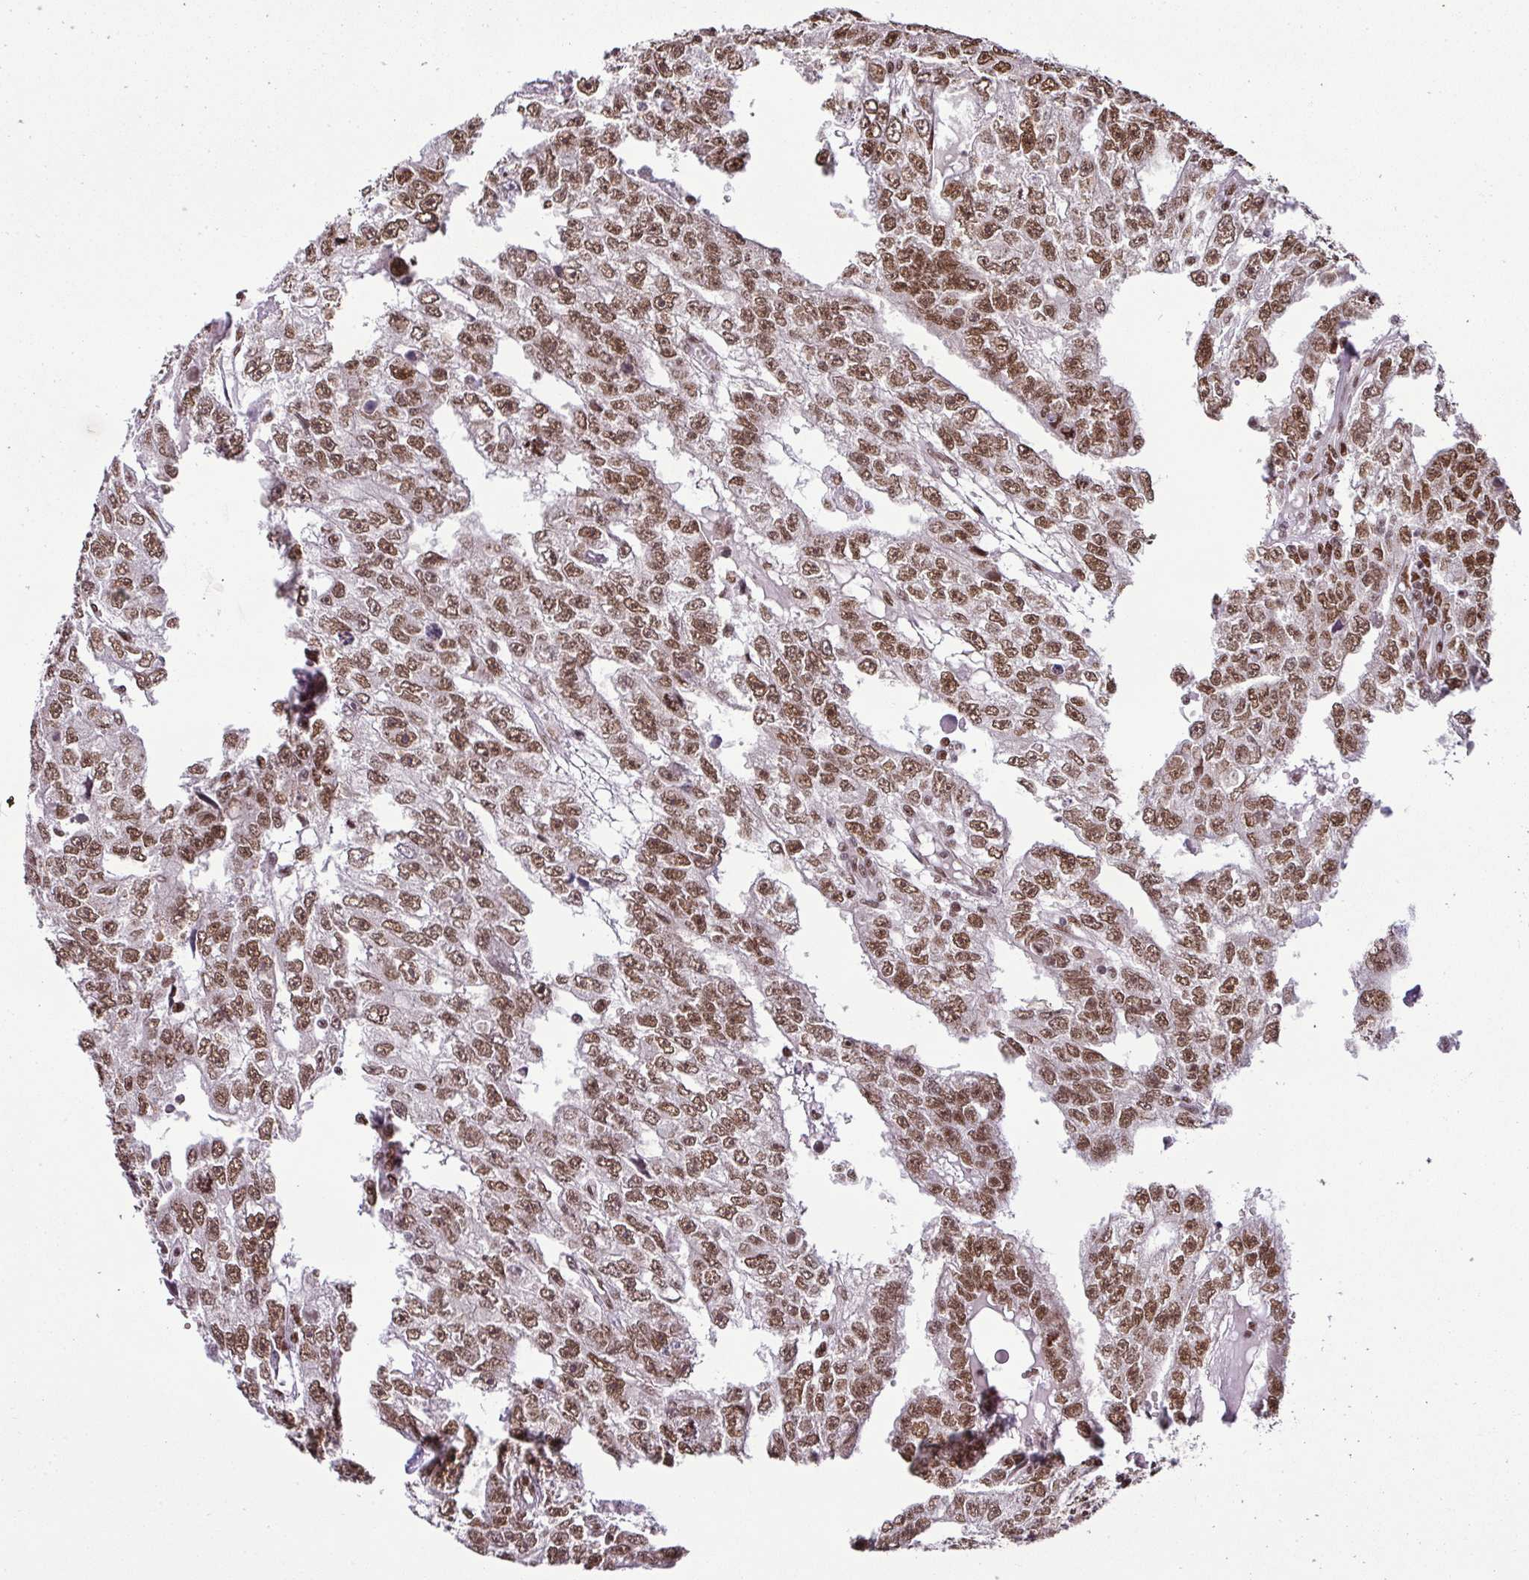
{"staining": {"intensity": "moderate", "quantity": ">75%", "location": "nuclear"}, "tissue": "testis cancer", "cell_type": "Tumor cells", "image_type": "cancer", "snomed": [{"axis": "morphology", "description": "Carcinoma, Embryonal, NOS"}, {"axis": "topography", "description": "Testis"}], "caption": "An IHC micrograph of neoplastic tissue is shown. Protein staining in brown labels moderate nuclear positivity in embryonal carcinoma (testis) within tumor cells. The staining was performed using DAB (3,3'-diaminobenzidine), with brown indicating positive protein expression. Nuclei are stained blue with hematoxylin.", "gene": "PGAP4", "patient": {"sex": "male", "age": 20}}